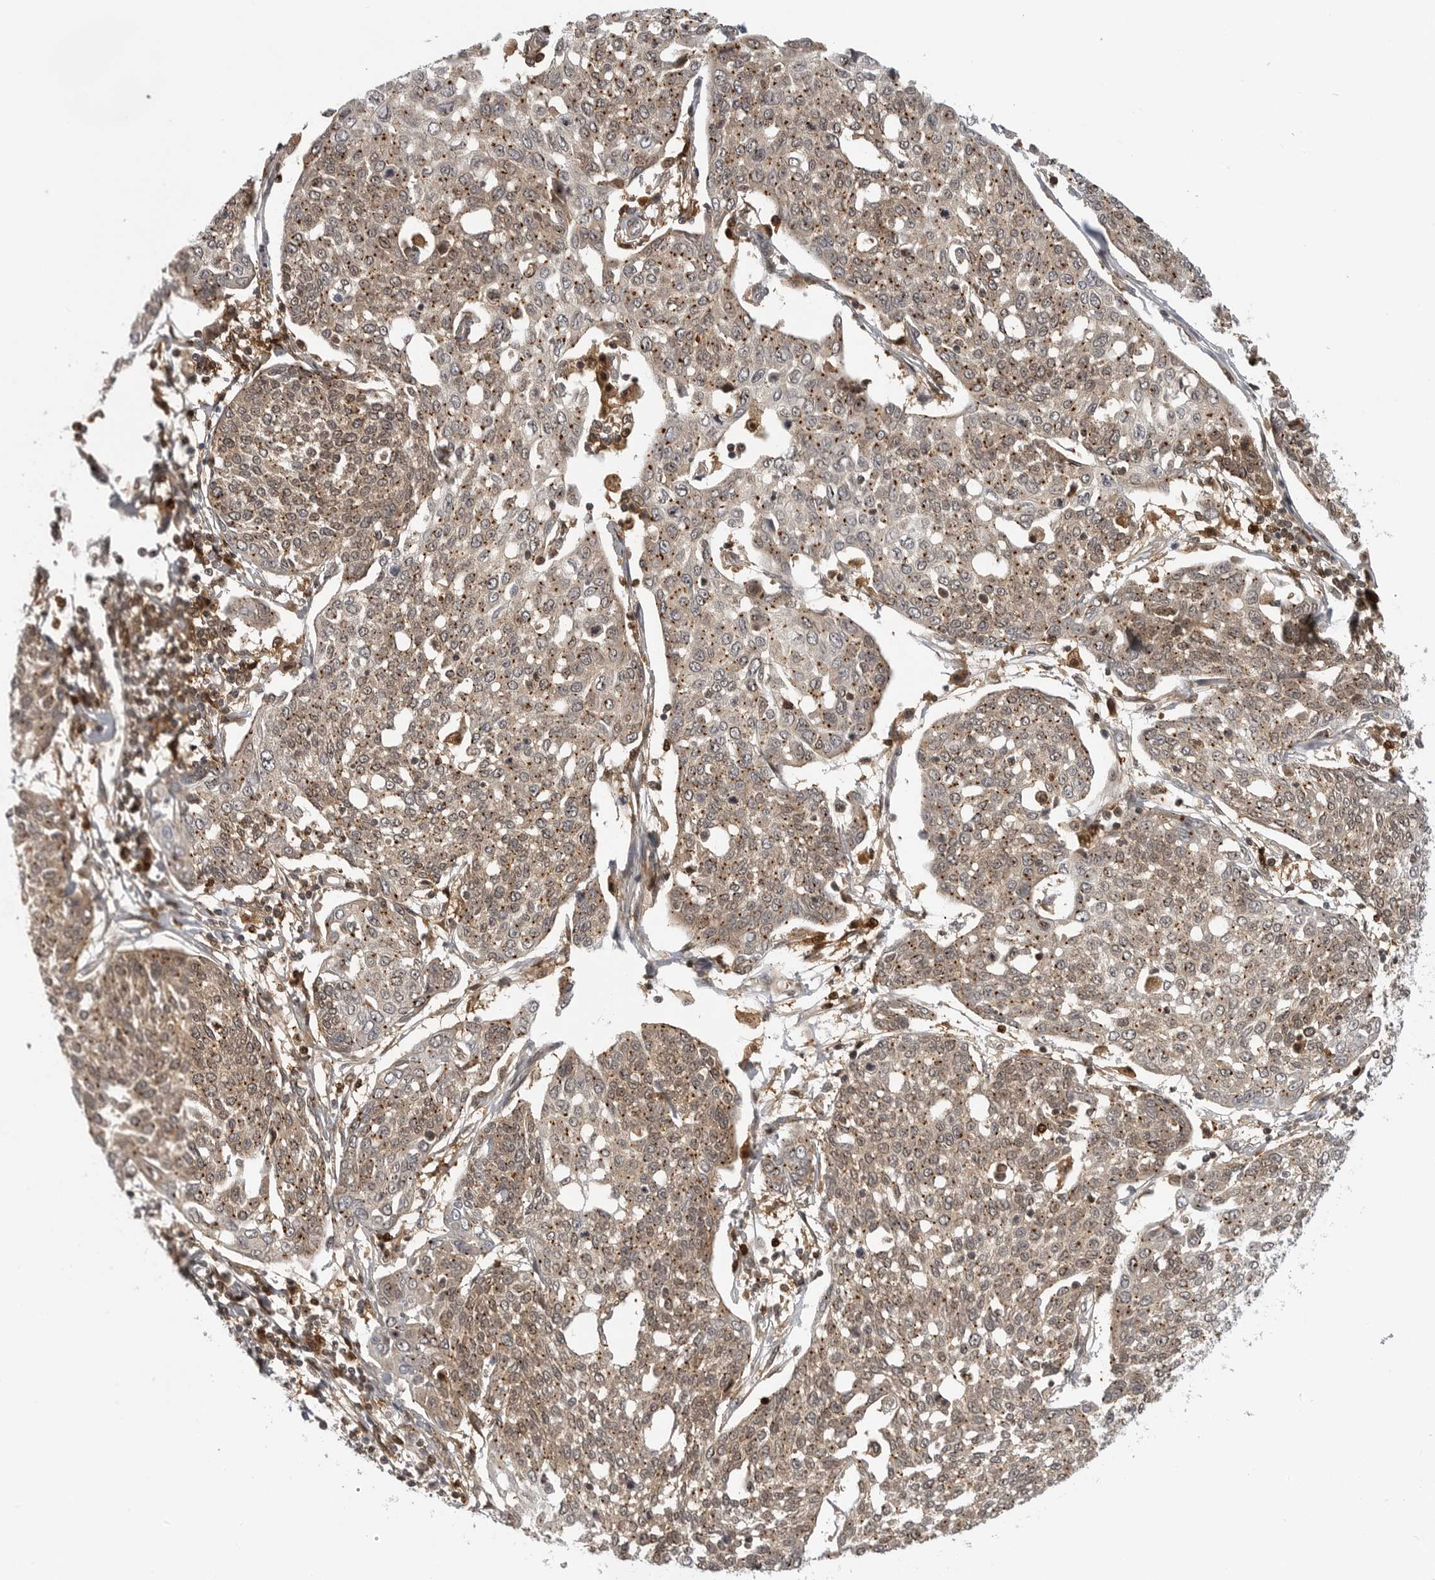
{"staining": {"intensity": "moderate", "quantity": ">75%", "location": "cytoplasmic/membranous"}, "tissue": "cervical cancer", "cell_type": "Tumor cells", "image_type": "cancer", "snomed": [{"axis": "morphology", "description": "Squamous cell carcinoma, NOS"}, {"axis": "topography", "description": "Cervix"}], "caption": "Moderate cytoplasmic/membranous protein positivity is appreciated in approximately >75% of tumor cells in squamous cell carcinoma (cervical).", "gene": "CTIF", "patient": {"sex": "female", "age": 34}}